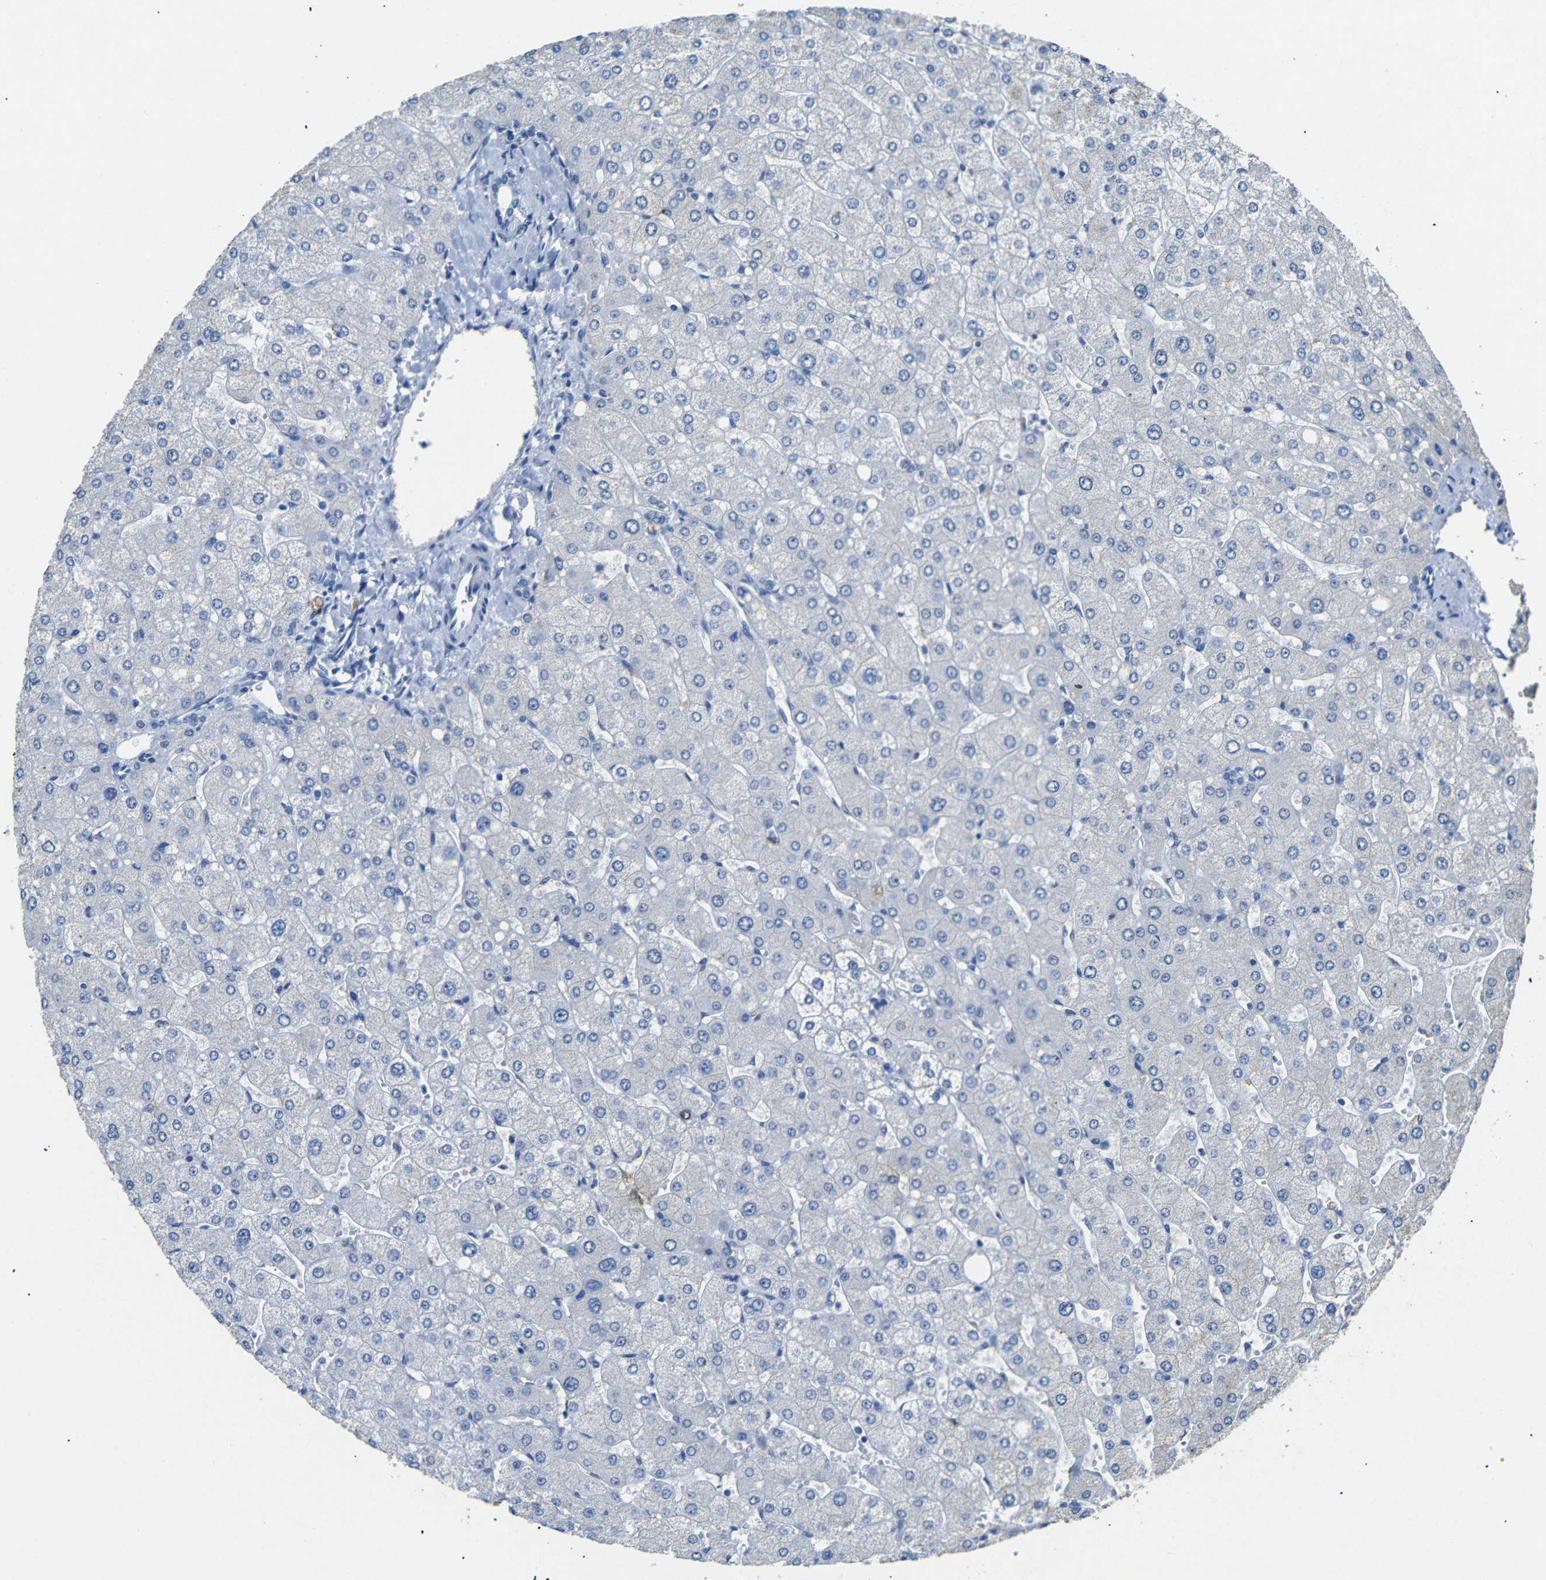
{"staining": {"intensity": "negative", "quantity": "none", "location": "none"}, "tissue": "liver", "cell_type": "Cholangiocytes", "image_type": "normal", "snomed": [{"axis": "morphology", "description": "Normal tissue, NOS"}, {"axis": "topography", "description": "Liver"}], "caption": "This is an immunohistochemistry (IHC) micrograph of benign liver. There is no positivity in cholangiocytes.", "gene": "INCENP", "patient": {"sex": "male", "age": 55}}